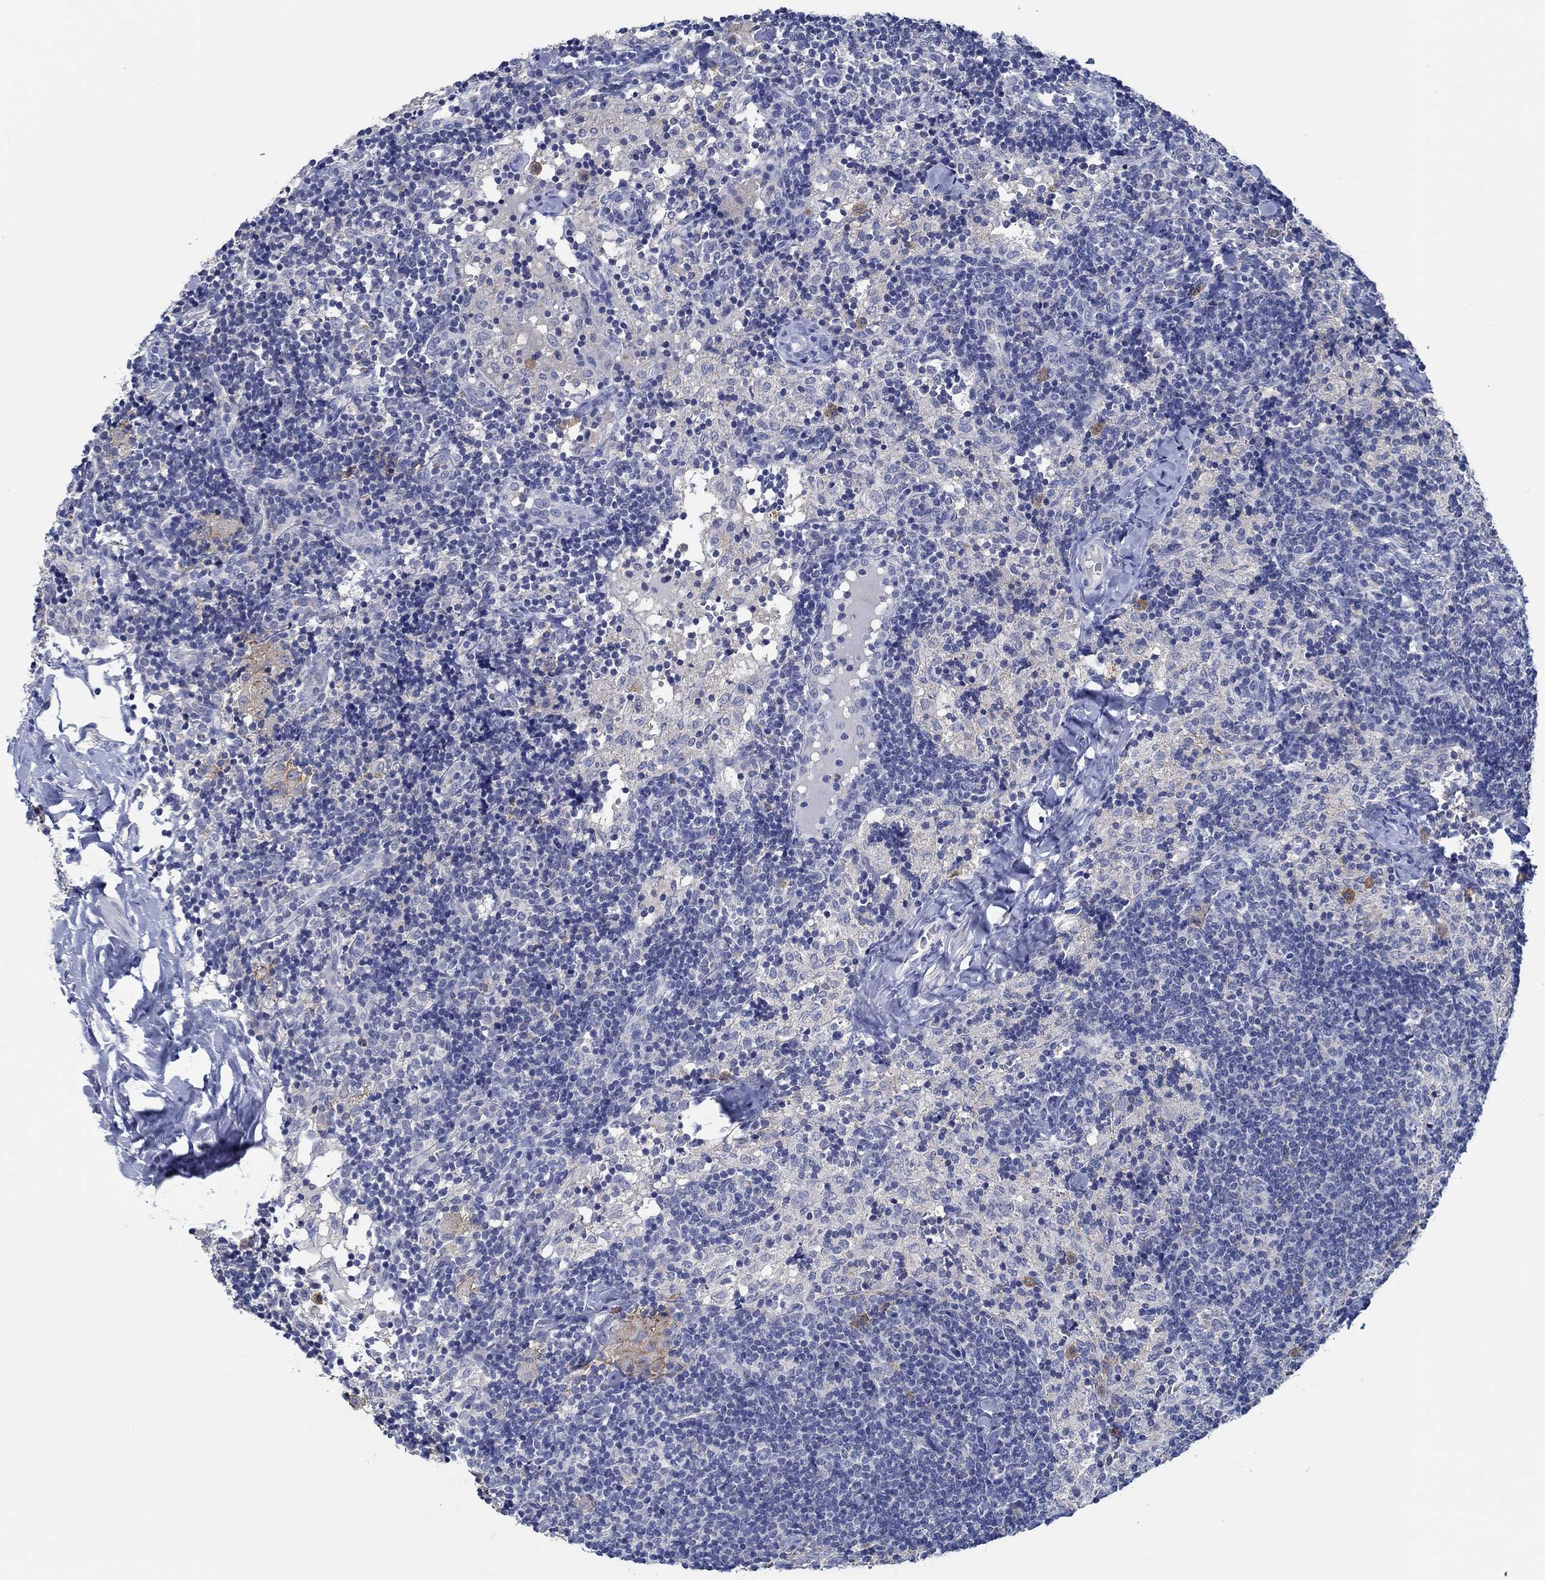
{"staining": {"intensity": "negative", "quantity": "none", "location": "none"}, "tissue": "lymph node", "cell_type": "Germinal center cells", "image_type": "normal", "snomed": [{"axis": "morphology", "description": "Normal tissue, NOS"}, {"axis": "topography", "description": "Lymph node"}], "caption": "The photomicrograph exhibits no staining of germinal center cells in benign lymph node. (DAB immunohistochemistry (IHC), high magnification).", "gene": "CPM", "patient": {"sex": "female", "age": 52}}